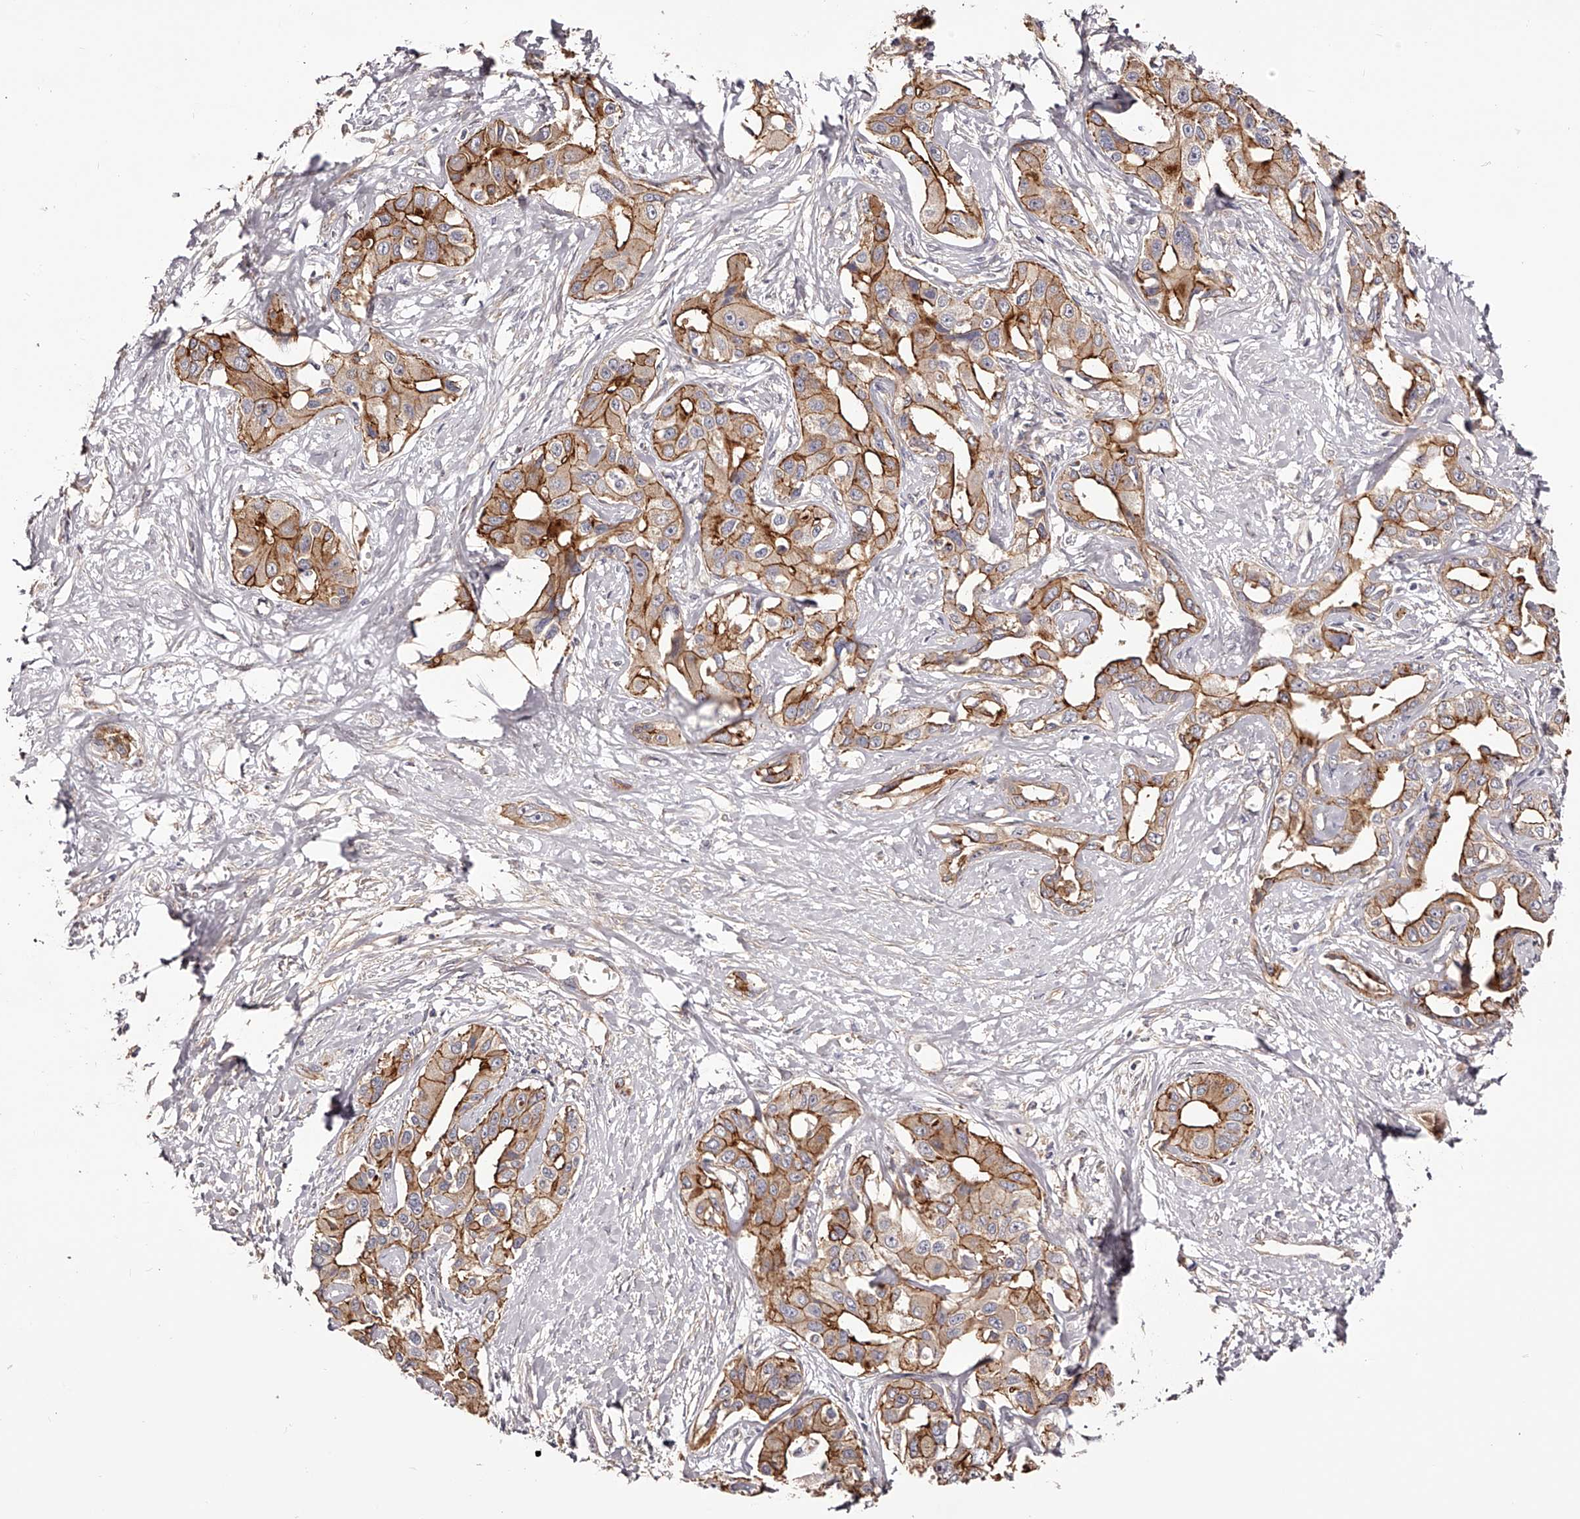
{"staining": {"intensity": "moderate", "quantity": ">75%", "location": "cytoplasmic/membranous"}, "tissue": "liver cancer", "cell_type": "Tumor cells", "image_type": "cancer", "snomed": [{"axis": "morphology", "description": "Cholangiocarcinoma"}, {"axis": "topography", "description": "Liver"}], "caption": "Immunohistochemical staining of human cholangiocarcinoma (liver) demonstrates moderate cytoplasmic/membranous protein expression in approximately >75% of tumor cells. (DAB = brown stain, brightfield microscopy at high magnification).", "gene": "LTV1", "patient": {"sex": "male", "age": 59}}